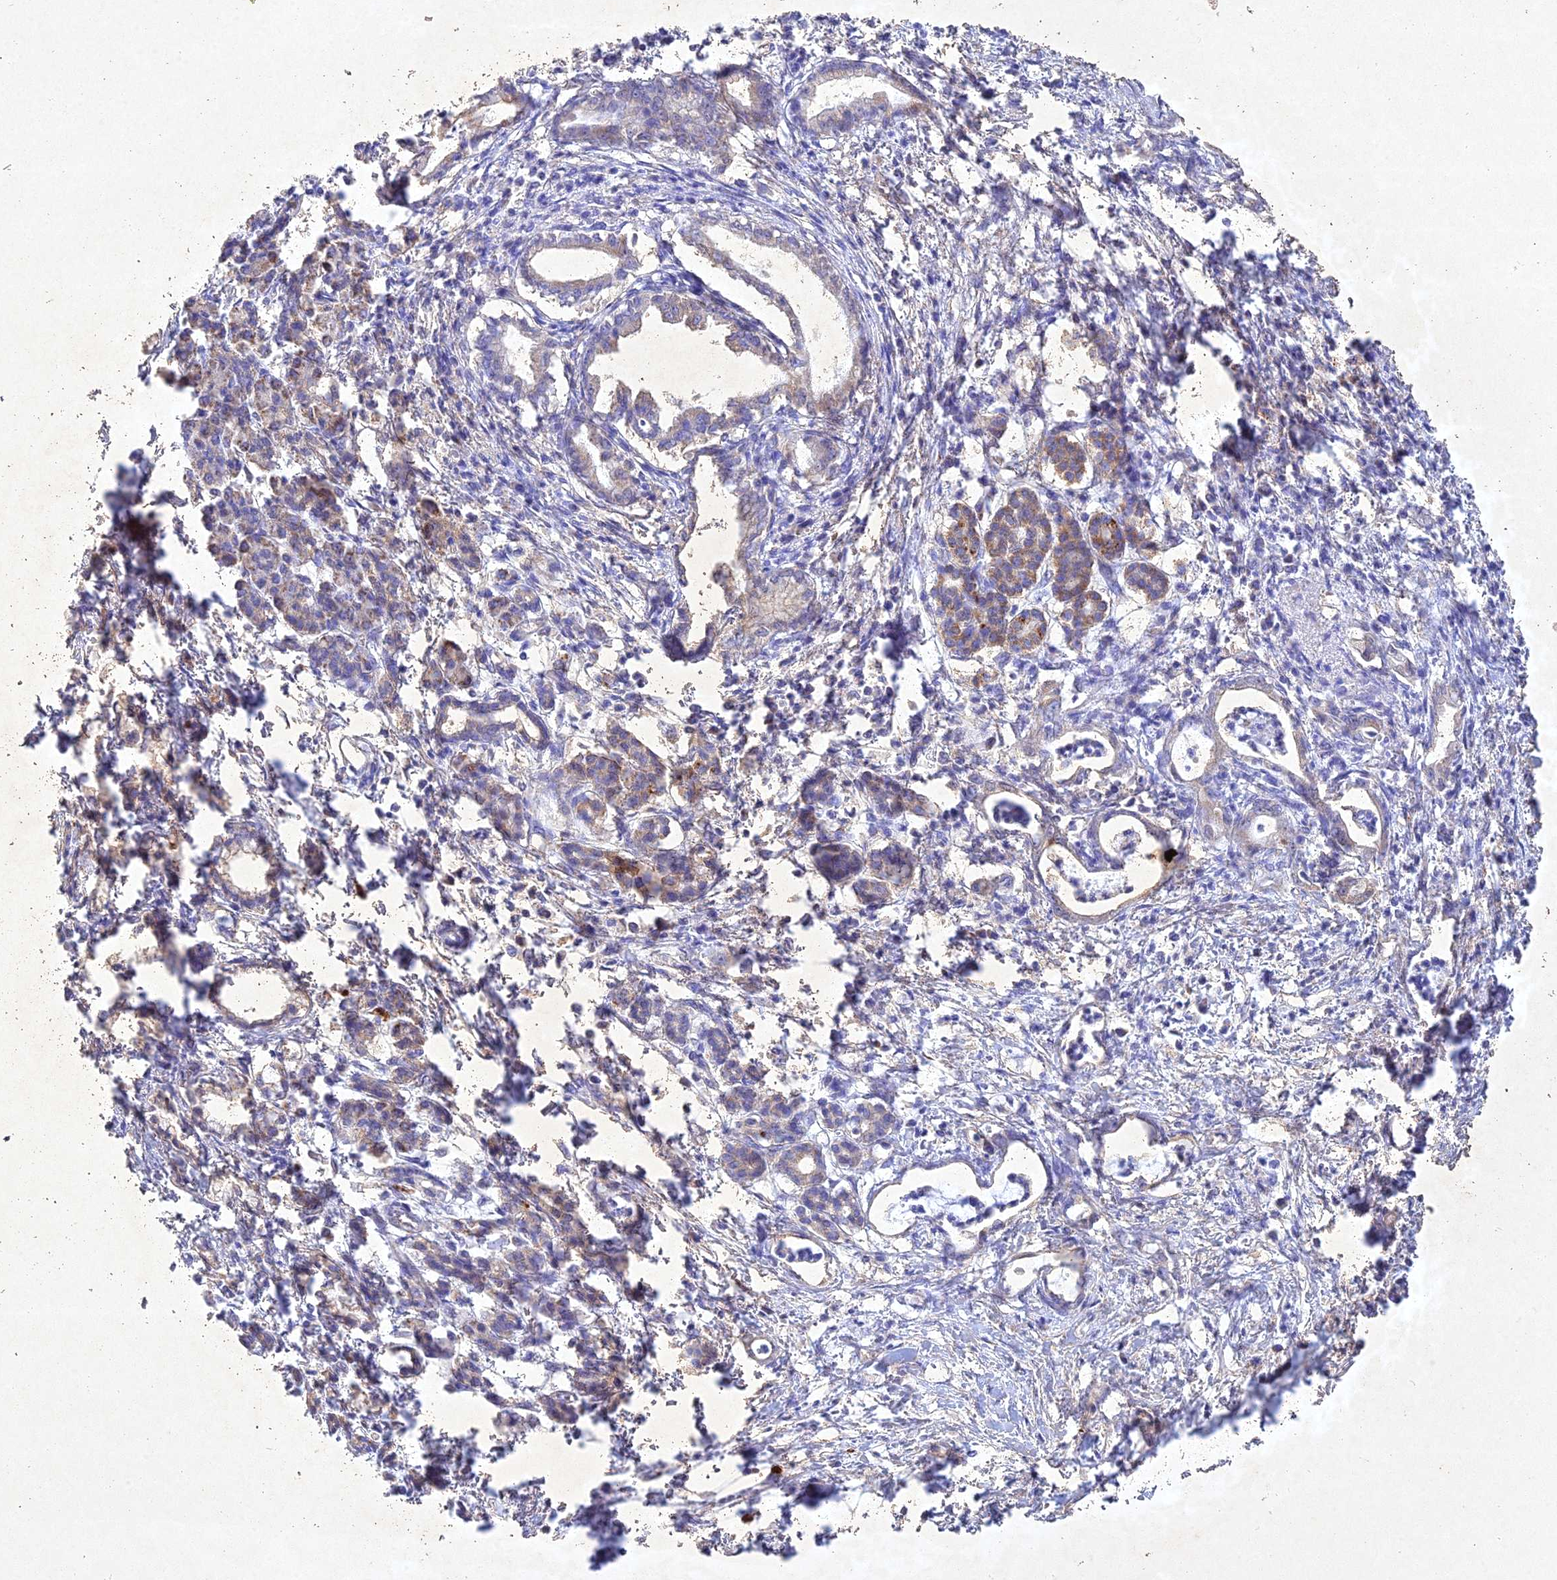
{"staining": {"intensity": "negative", "quantity": "none", "location": "none"}, "tissue": "pancreatic cancer", "cell_type": "Tumor cells", "image_type": "cancer", "snomed": [{"axis": "morphology", "description": "Adenocarcinoma, NOS"}, {"axis": "topography", "description": "Pancreas"}], "caption": "Tumor cells show no significant protein positivity in pancreatic cancer.", "gene": "NDUFV1", "patient": {"sex": "female", "age": 55}}